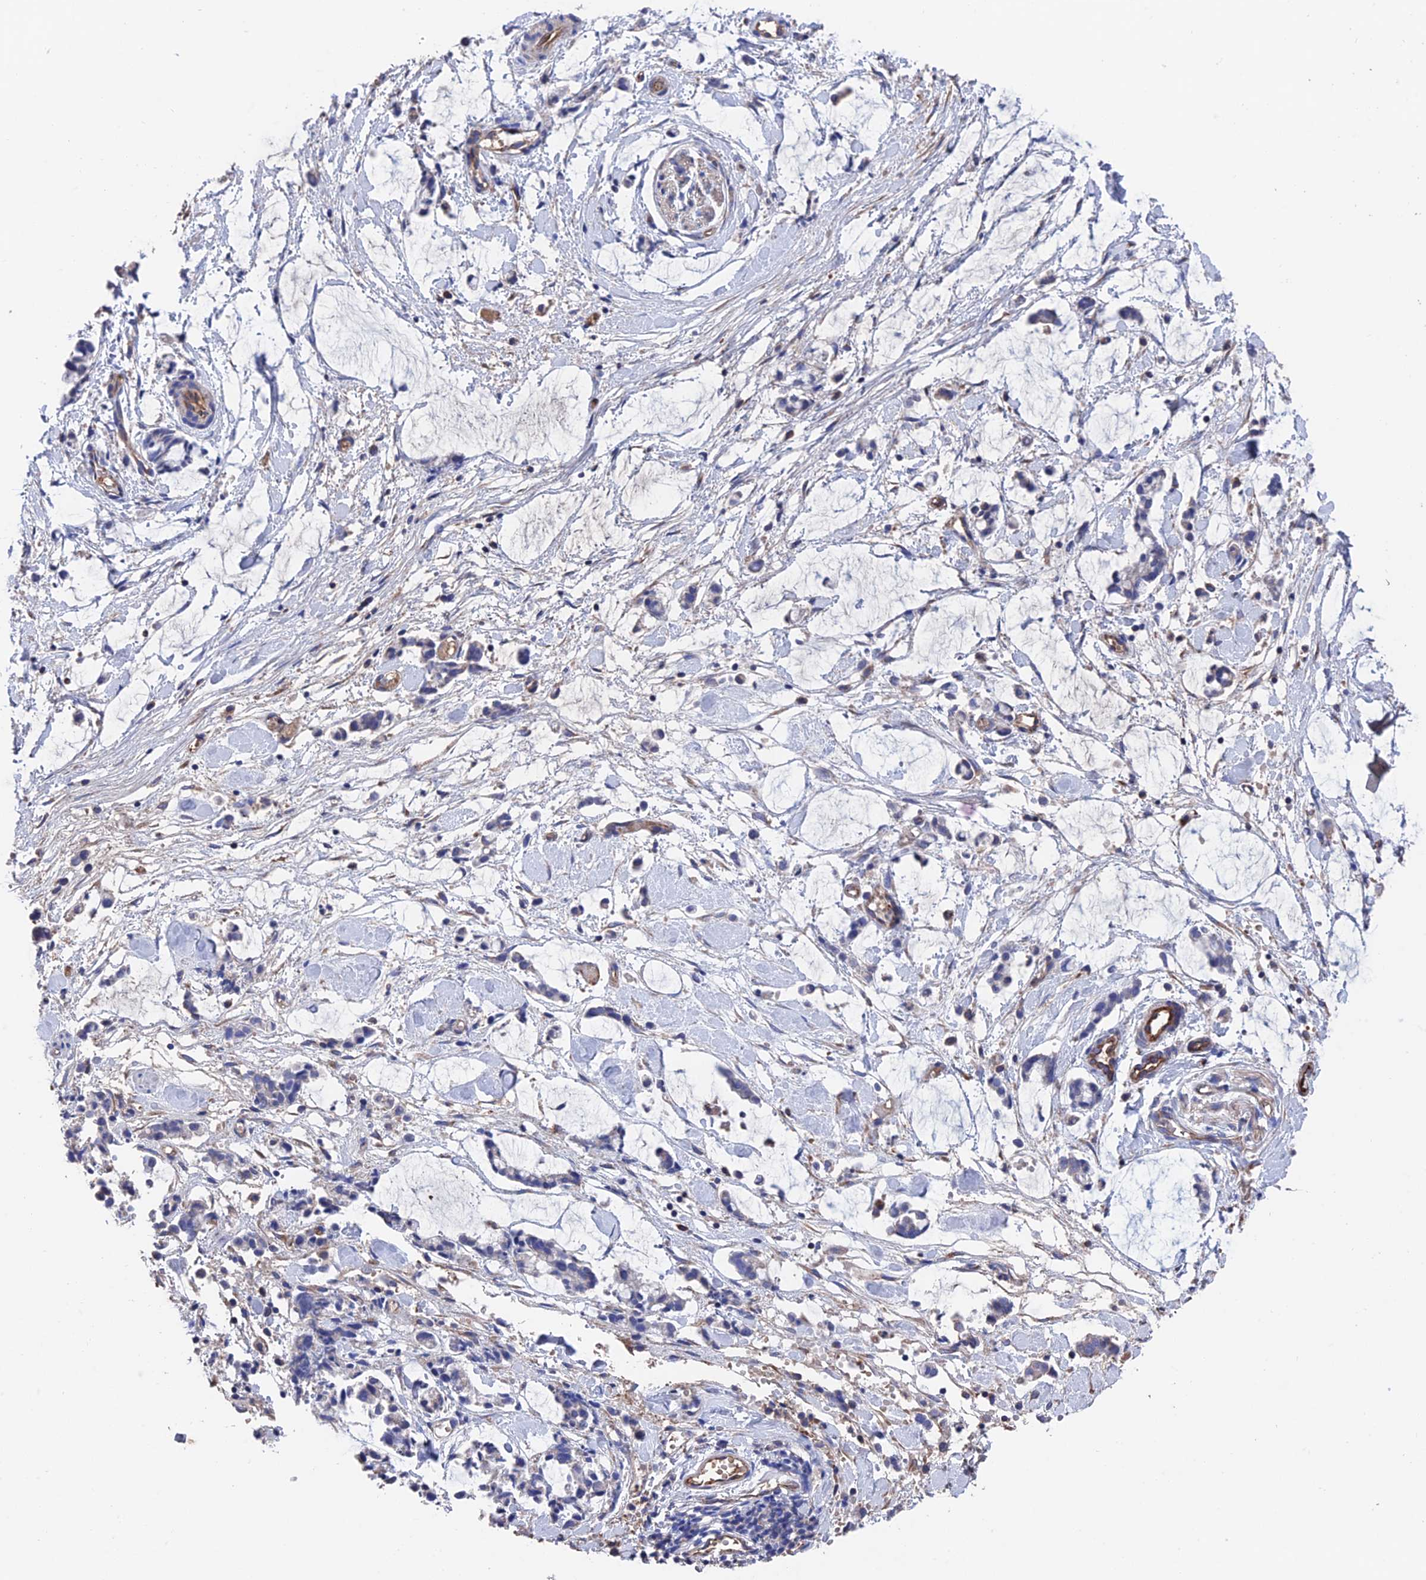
{"staining": {"intensity": "weak", "quantity": "25%-75%", "location": "cytoplasmic/membranous"}, "tissue": "adipose tissue", "cell_type": "Adipocytes", "image_type": "normal", "snomed": [{"axis": "morphology", "description": "Normal tissue, NOS"}, {"axis": "morphology", "description": "Adenocarcinoma, NOS"}, {"axis": "topography", "description": "Smooth muscle"}, {"axis": "topography", "description": "Colon"}], "caption": "This is a photomicrograph of immunohistochemistry (IHC) staining of unremarkable adipose tissue, which shows weak staining in the cytoplasmic/membranous of adipocytes.", "gene": "HPF1", "patient": {"sex": "male", "age": 14}}